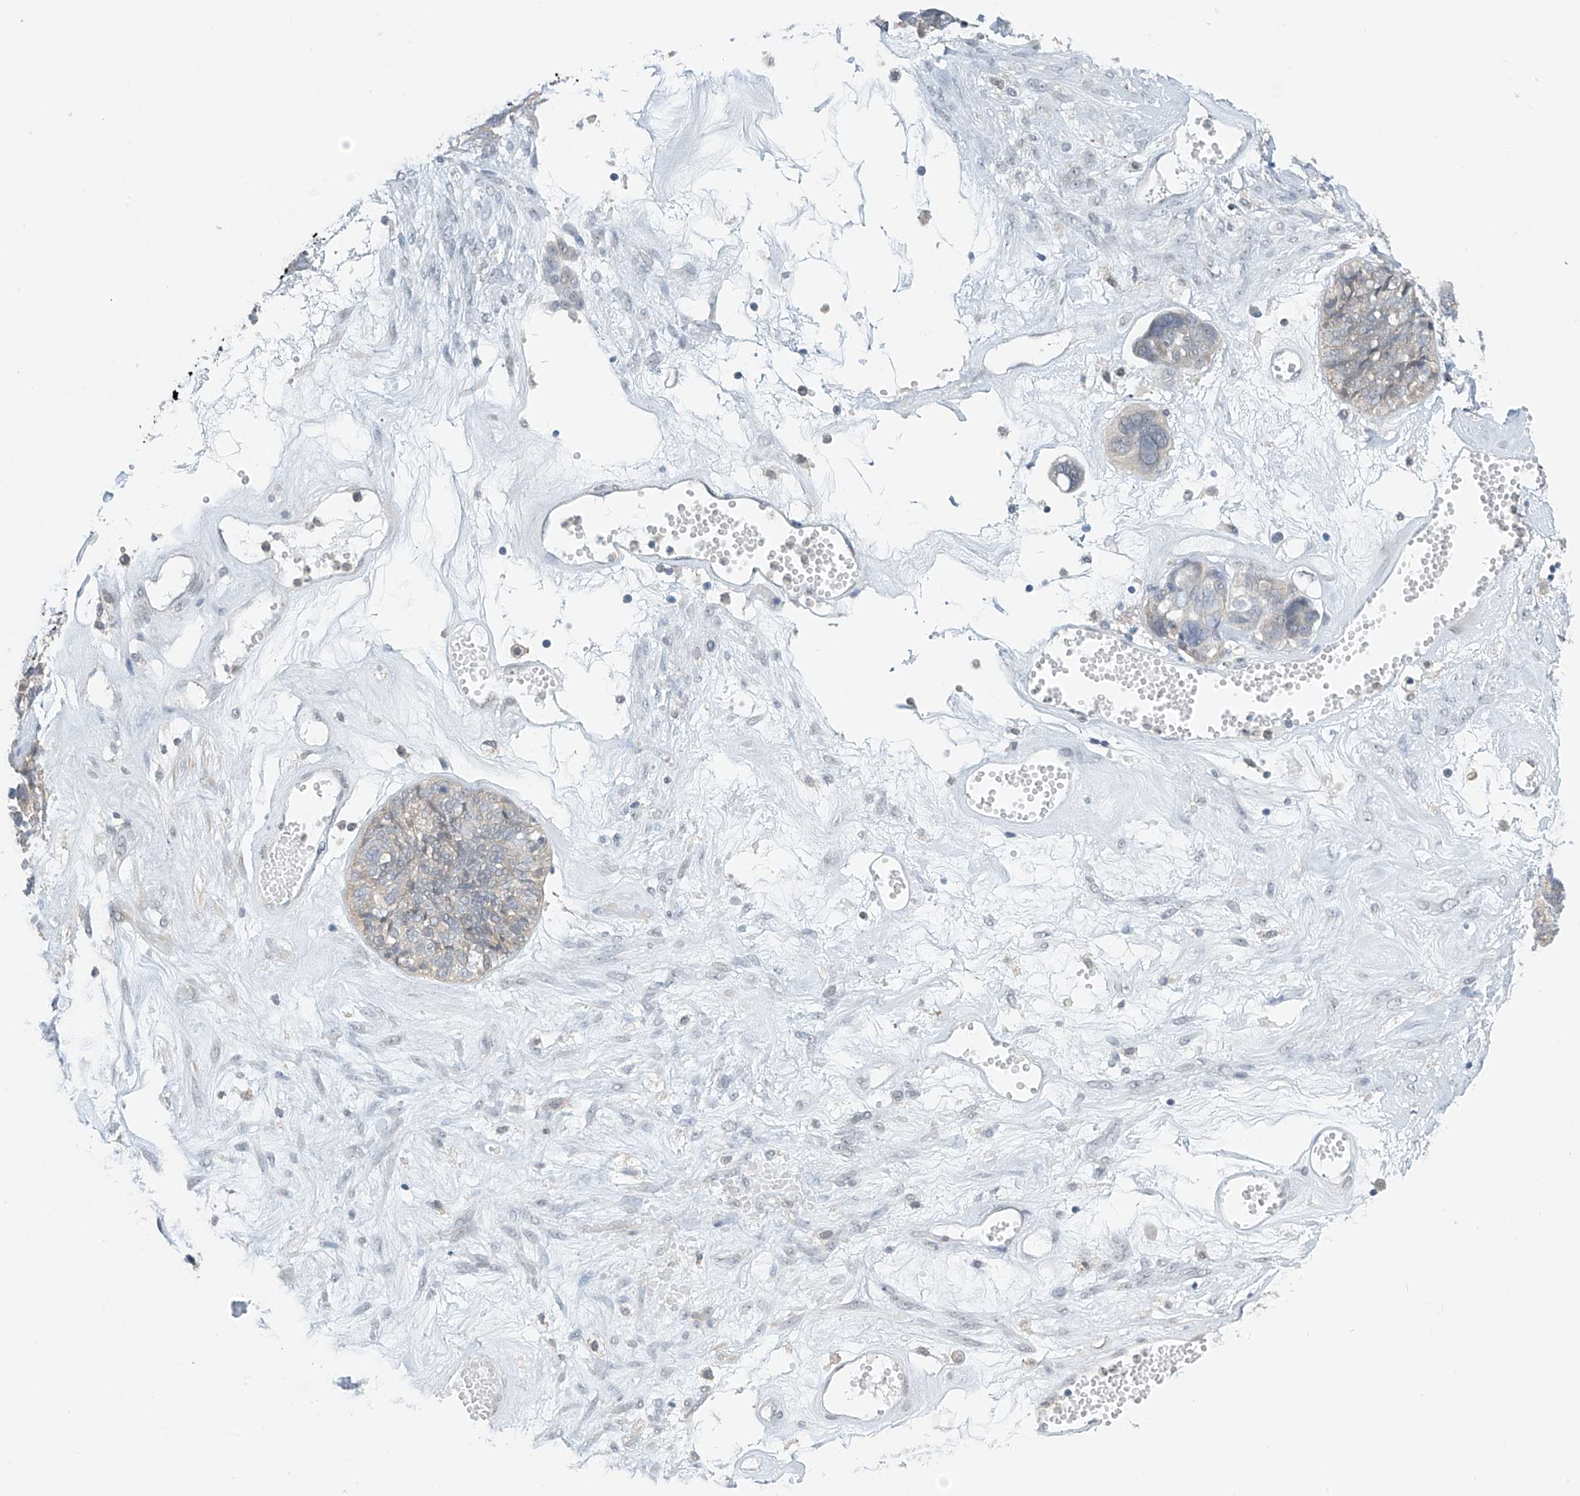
{"staining": {"intensity": "negative", "quantity": "none", "location": "none"}, "tissue": "ovarian cancer", "cell_type": "Tumor cells", "image_type": "cancer", "snomed": [{"axis": "morphology", "description": "Cystadenocarcinoma, serous, NOS"}, {"axis": "topography", "description": "Ovary"}], "caption": "Protein analysis of serous cystadenocarcinoma (ovarian) exhibits no significant expression in tumor cells.", "gene": "APLF", "patient": {"sex": "female", "age": 79}}